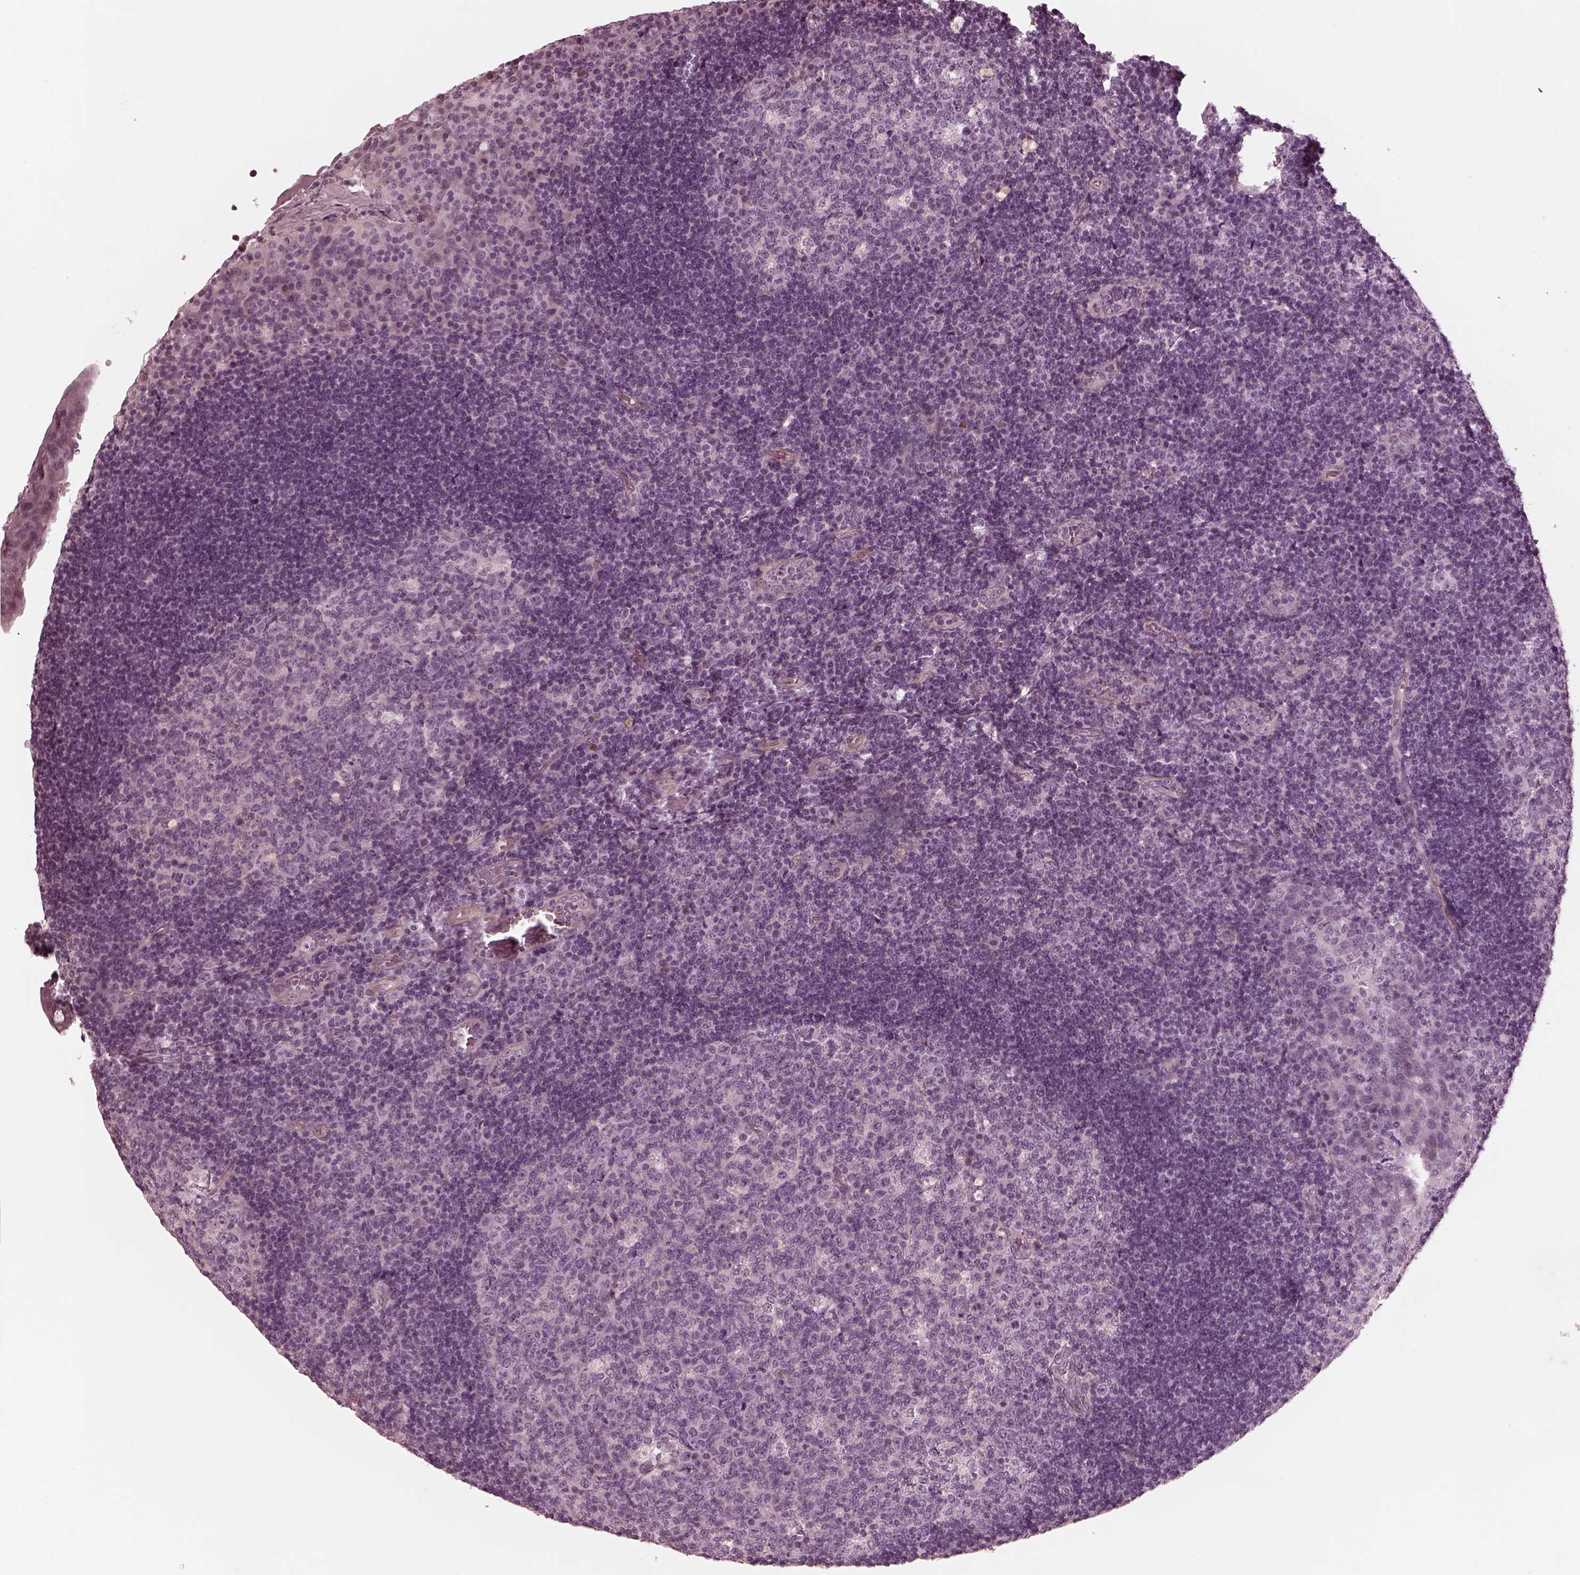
{"staining": {"intensity": "negative", "quantity": "none", "location": "none"}, "tissue": "tonsil", "cell_type": "Germinal center cells", "image_type": "normal", "snomed": [{"axis": "morphology", "description": "Normal tissue, NOS"}, {"axis": "topography", "description": "Tonsil"}], "caption": "This photomicrograph is of benign tonsil stained with immunohistochemistry to label a protein in brown with the nuclei are counter-stained blue. There is no expression in germinal center cells.", "gene": "KIF6", "patient": {"sex": "male", "age": 17}}